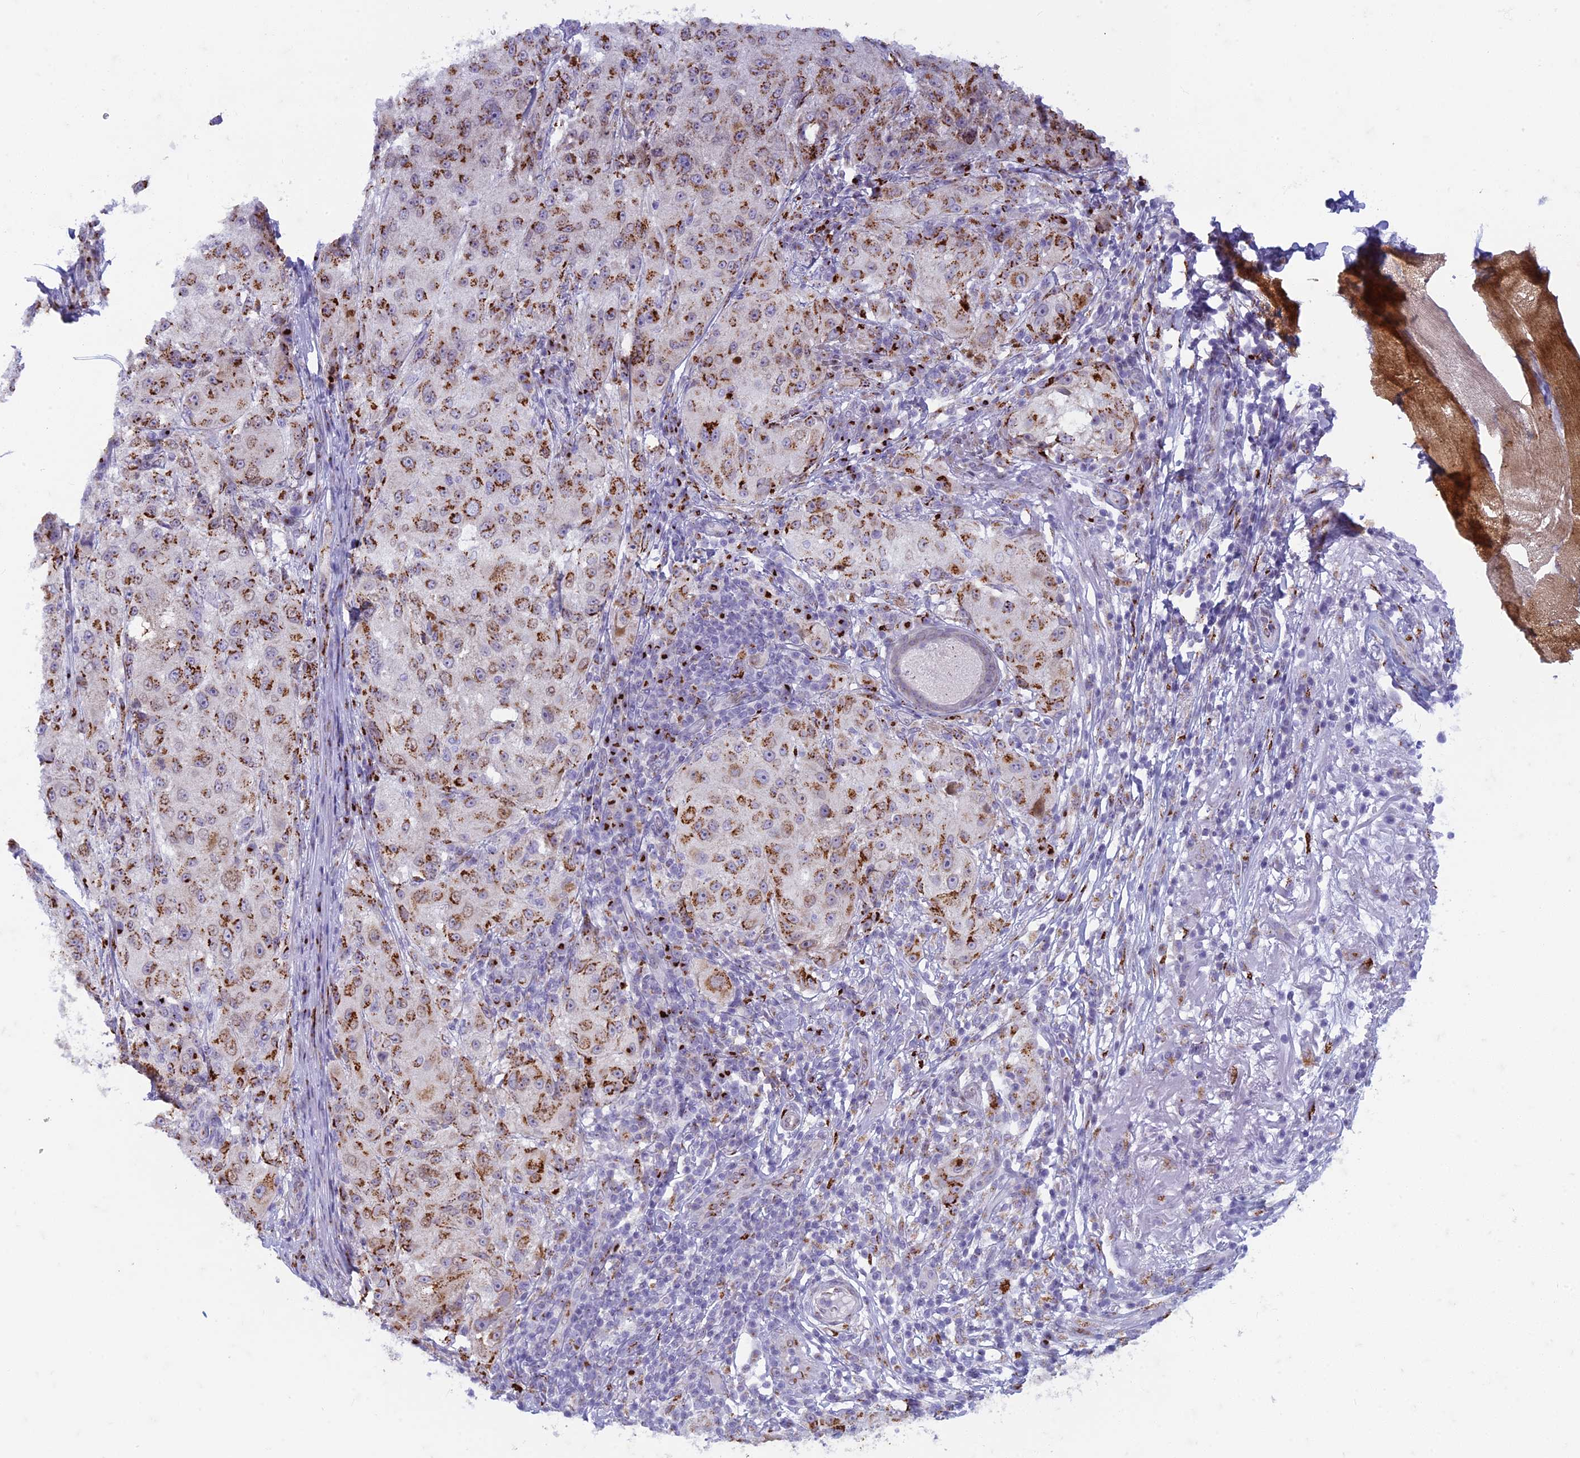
{"staining": {"intensity": "strong", "quantity": ">75%", "location": "cytoplasmic/membranous"}, "tissue": "melanoma", "cell_type": "Tumor cells", "image_type": "cancer", "snomed": [{"axis": "morphology", "description": "Necrosis, NOS"}, {"axis": "morphology", "description": "Malignant melanoma, NOS"}, {"axis": "topography", "description": "Skin"}], "caption": "Immunohistochemical staining of melanoma reveals high levels of strong cytoplasmic/membranous protein expression in approximately >75% of tumor cells.", "gene": "FAM3C", "patient": {"sex": "female", "age": 87}}